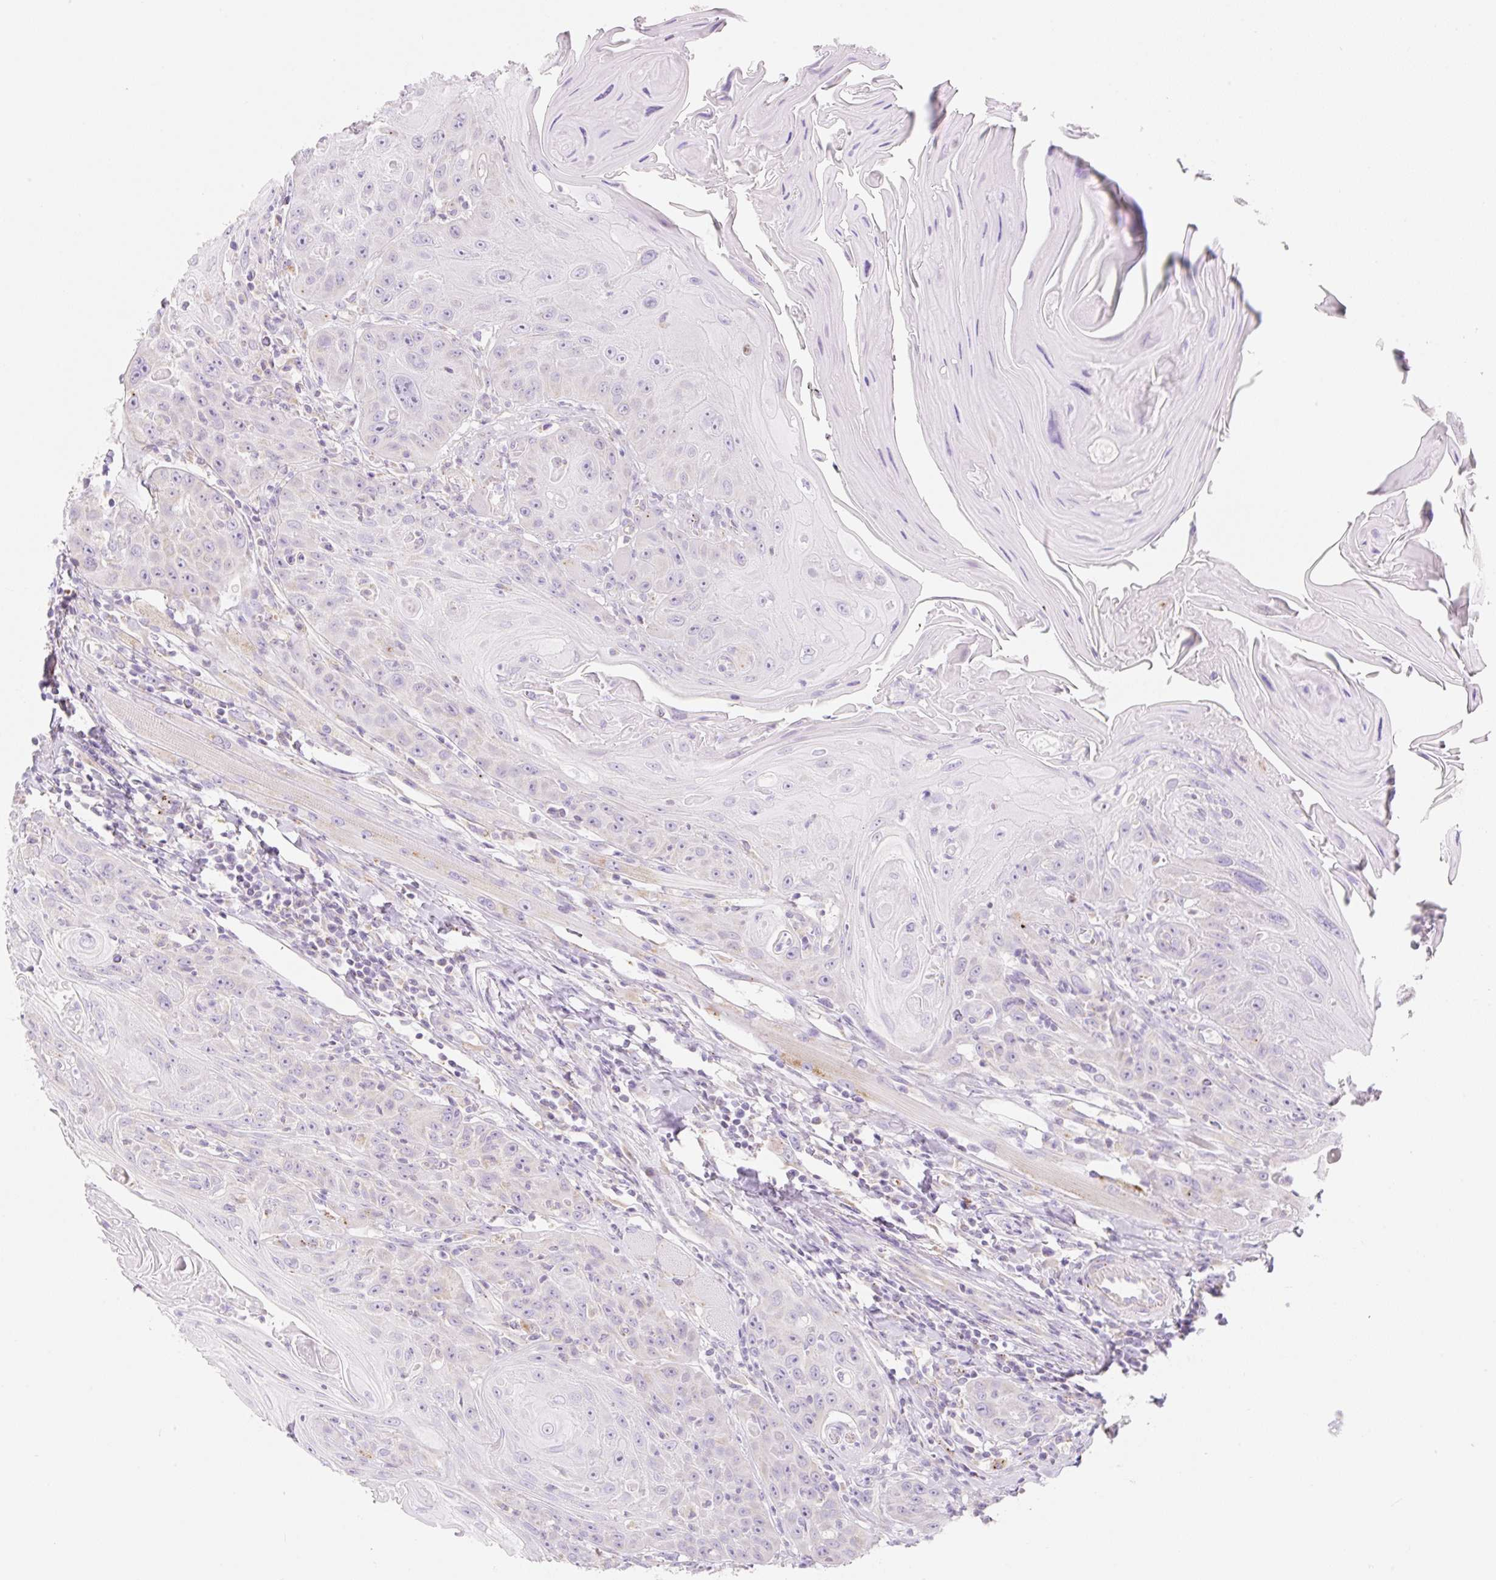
{"staining": {"intensity": "negative", "quantity": "none", "location": "none"}, "tissue": "head and neck cancer", "cell_type": "Tumor cells", "image_type": "cancer", "snomed": [{"axis": "morphology", "description": "Squamous cell carcinoma, NOS"}, {"axis": "topography", "description": "Head-Neck"}], "caption": "Immunohistochemistry (IHC) image of neoplastic tissue: squamous cell carcinoma (head and neck) stained with DAB (3,3'-diaminobenzidine) exhibits no significant protein staining in tumor cells.", "gene": "CLEC3A", "patient": {"sex": "female", "age": 59}}